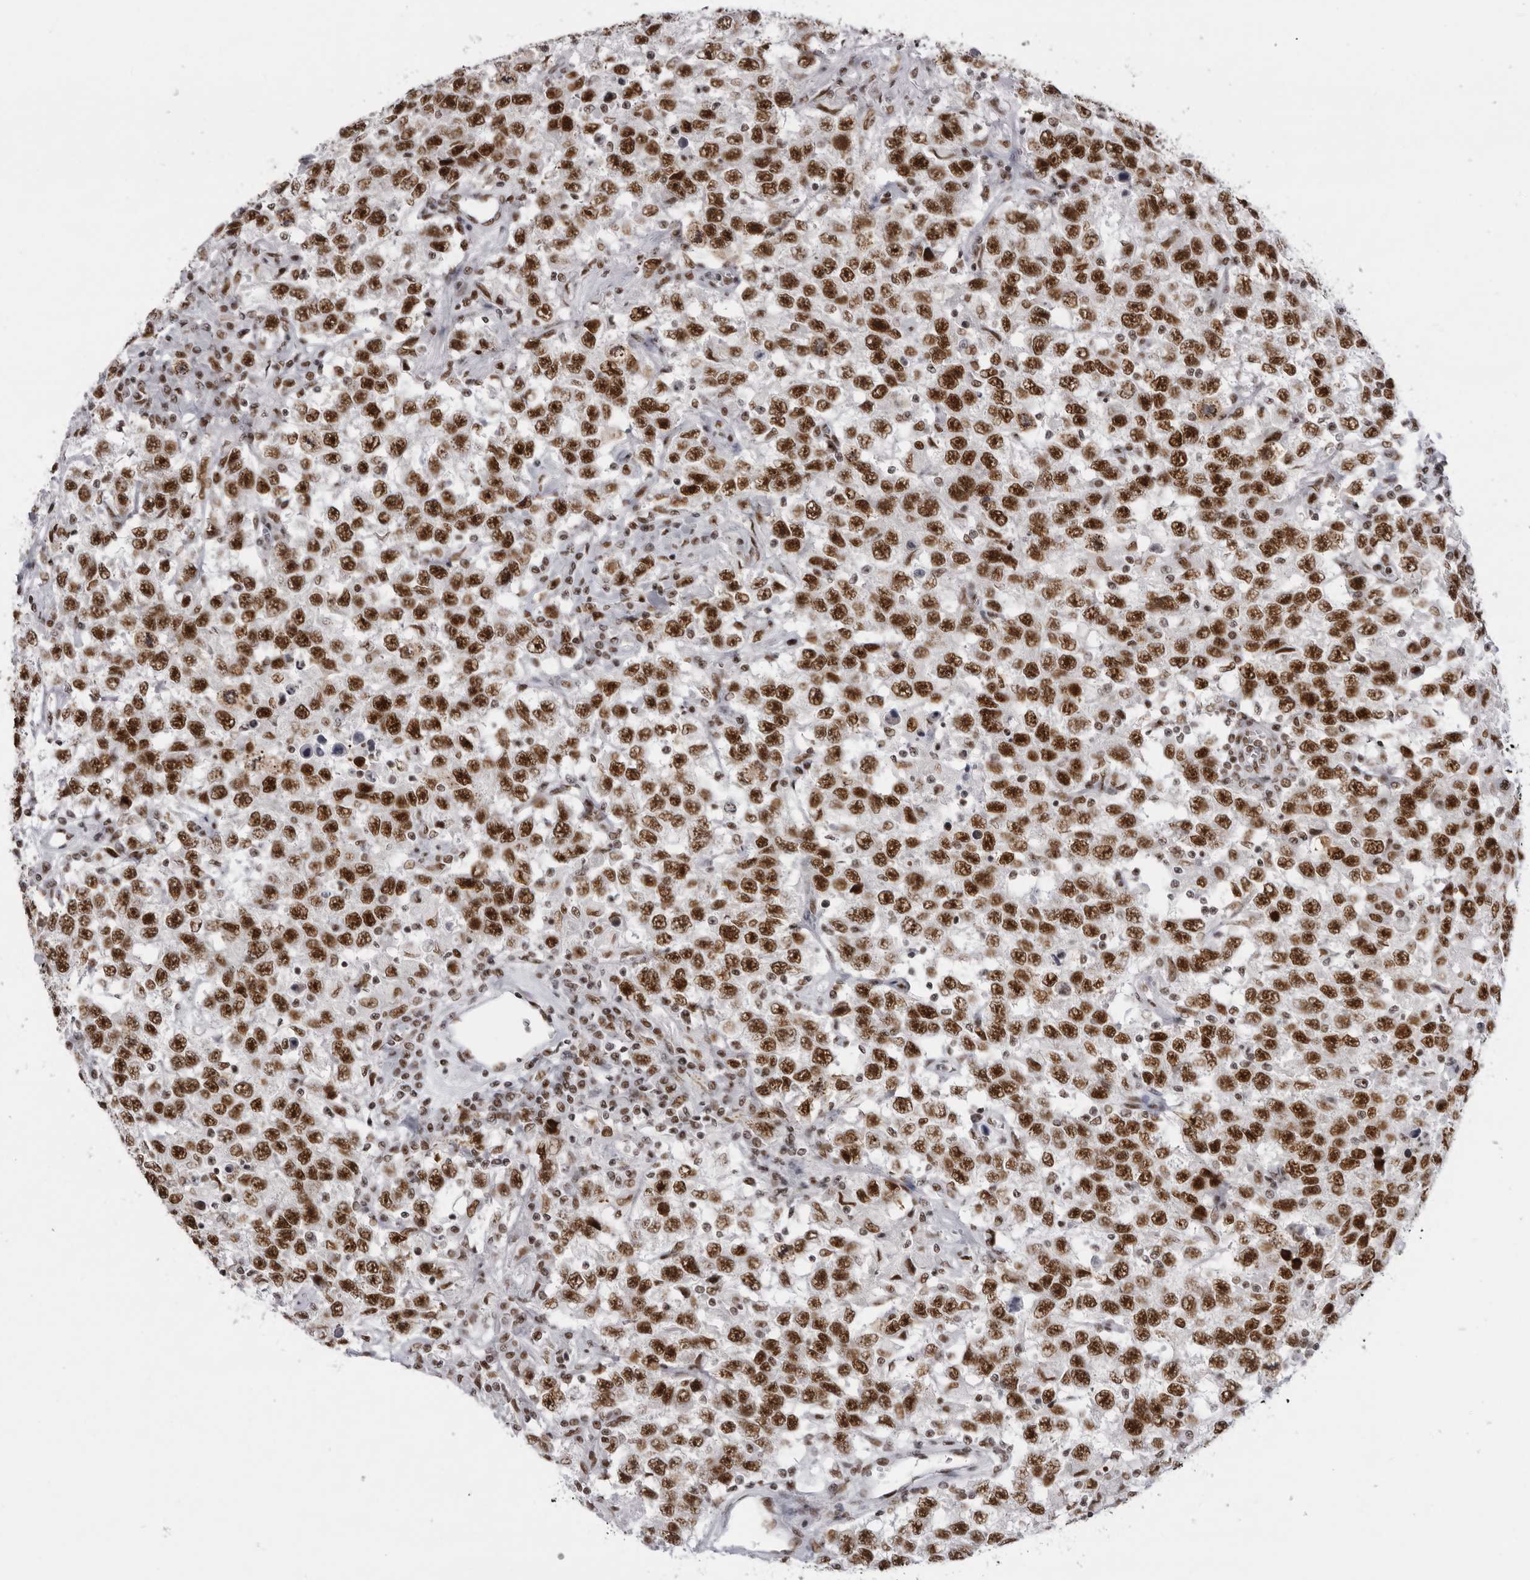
{"staining": {"intensity": "strong", "quantity": ">75%", "location": "nuclear"}, "tissue": "testis cancer", "cell_type": "Tumor cells", "image_type": "cancer", "snomed": [{"axis": "morphology", "description": "Seminoma, NOS"}, {"axis": "topography", "description": "Testis"}], "caption": "Tumor cells display high levels of strong nuclear expression in approximately >75% of cells in testis cancer (seminoma).", "gene": "DHX9", "patient": {"sex": "male", "age": 41}}